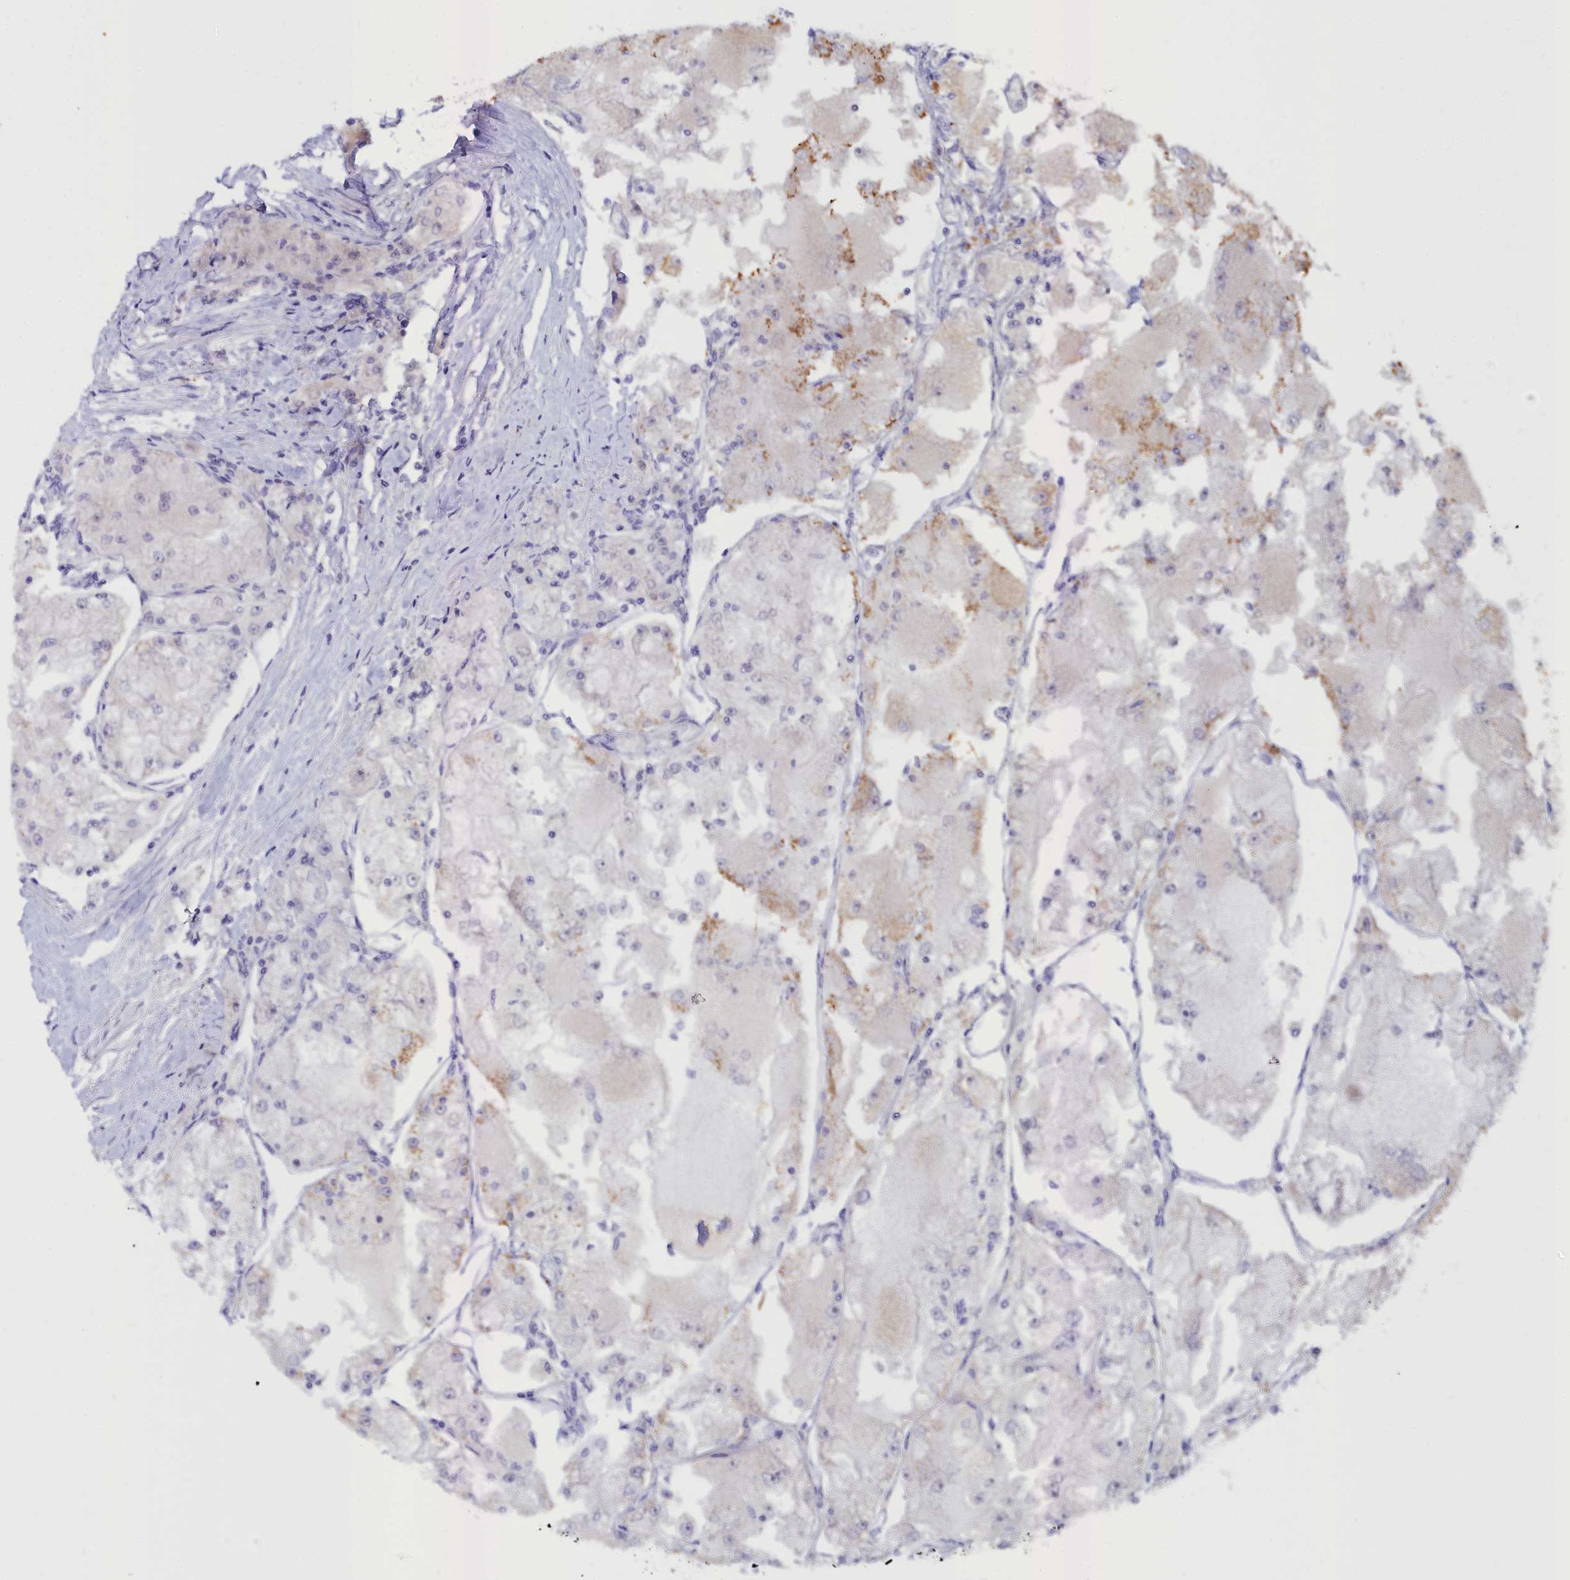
{"staining": {"intensity": "moderate", "quantity": "<25%", "location": "cytoplasmic/membranous"}, "tissue": "renal cancer", "cell_type": "Tumor cells", "image_type": "cancer", "snomed": [{"axis": "morphology", "description": "Adenocarcinoma, NOS"}, {"axis": "topography", "description": "Kidney"}], "caption": "Renal adenocarcinoma was stained to show a protein in brown. There is low levels of moderate cytoplasmic/membranous staining in about <25% of tumor cells.", "gene": "KCTD18", "patient": {"sex": "female", "age": 72}}